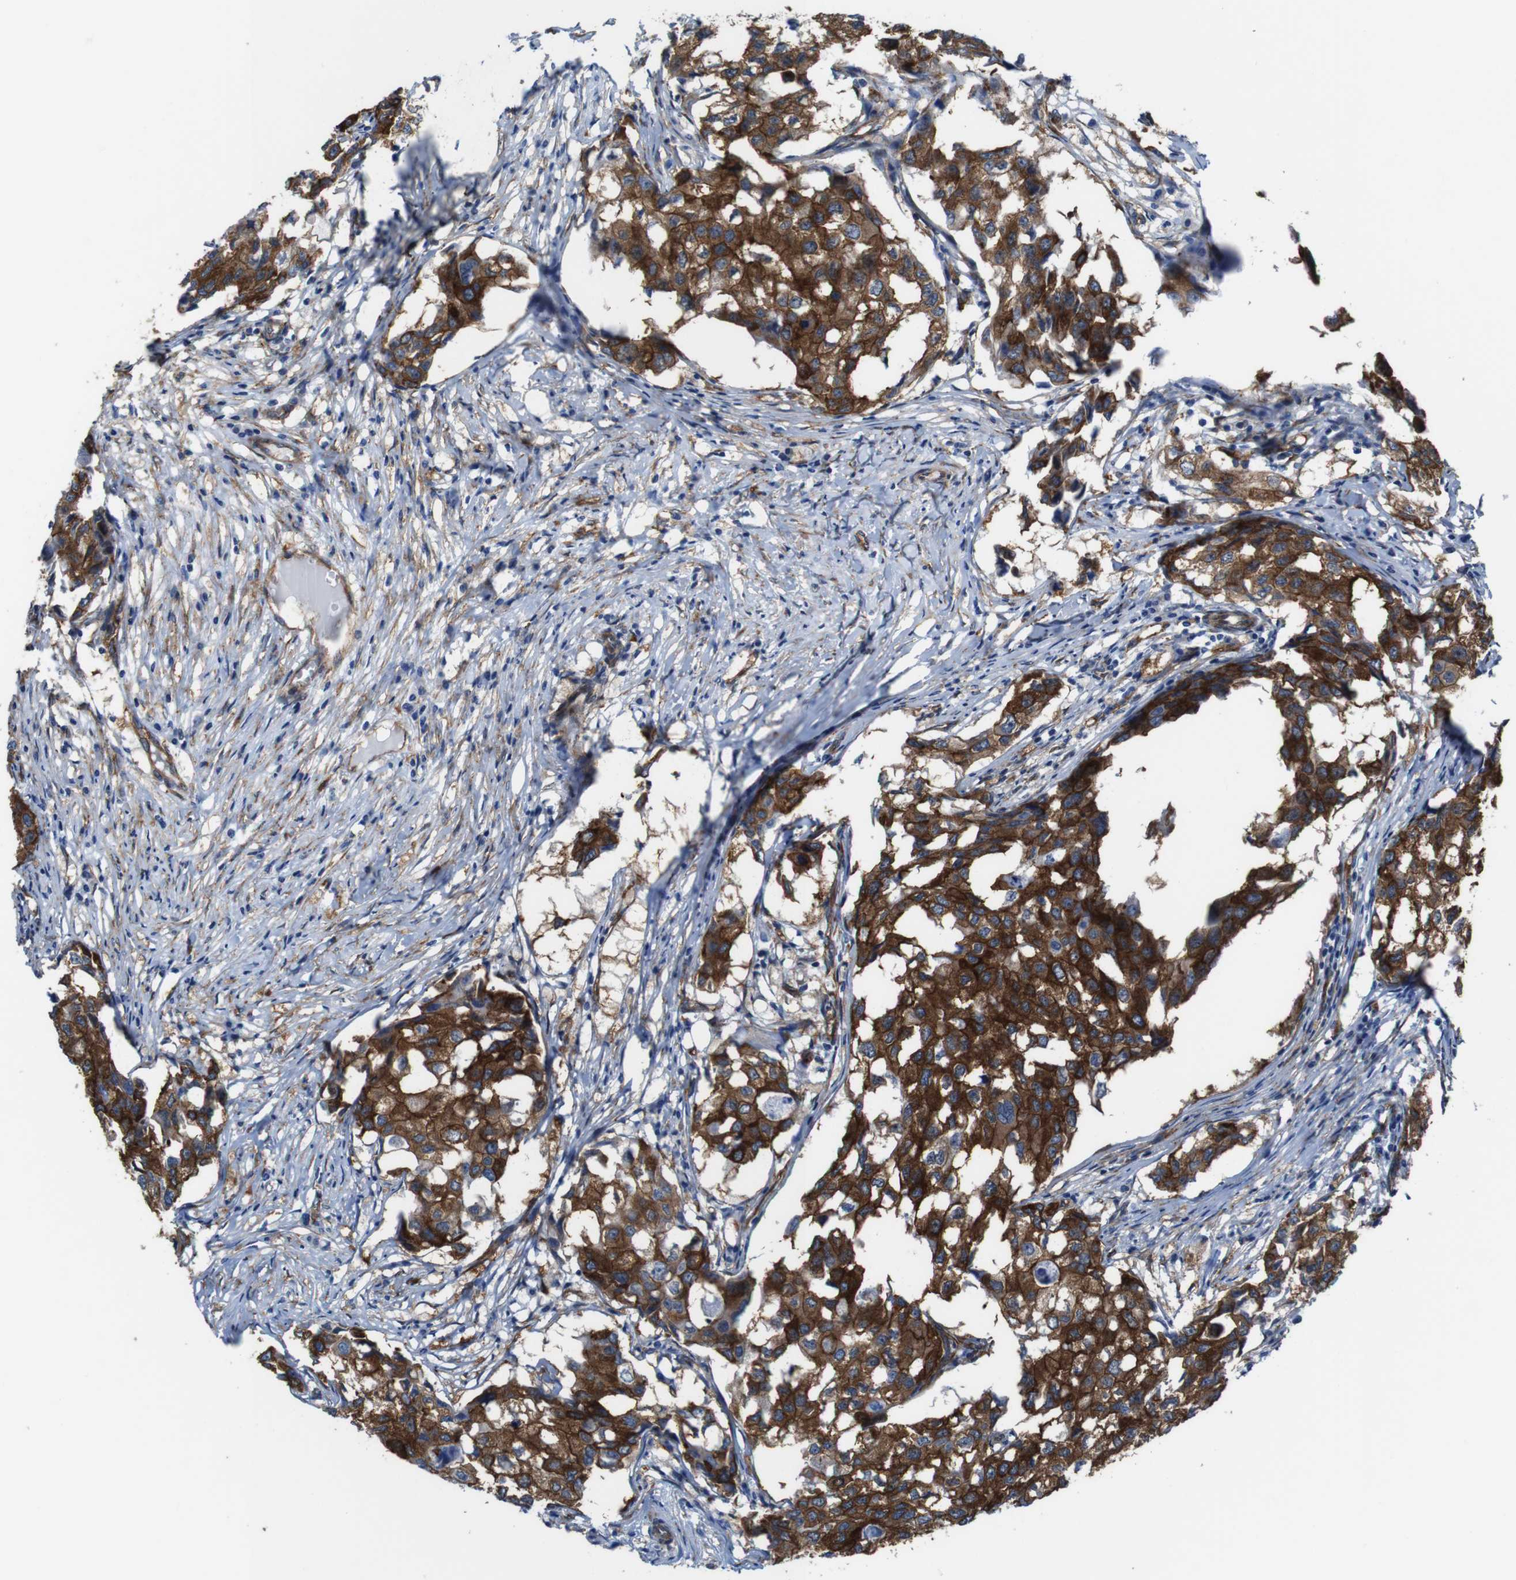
{"staining": {"intensity": "strong", "quantity": ">75%", "location": "cytoplasmic/membranous"}, "tissue": "breast cancer", "cell_type": "Tumor cells", "image_type": "cancer", "snomed": [{"axis": "morphology", "description": "Duct carcinoma"}, {"axis": "topography", "description": "Breast"}], "caption": "Breast intraductal carcinoma stained for a protein reveals strong cytoplasmic/membranous positivity in tumor cells.", "gene": "PTGER4", "patient": {"sex": "female", "age": 27}}